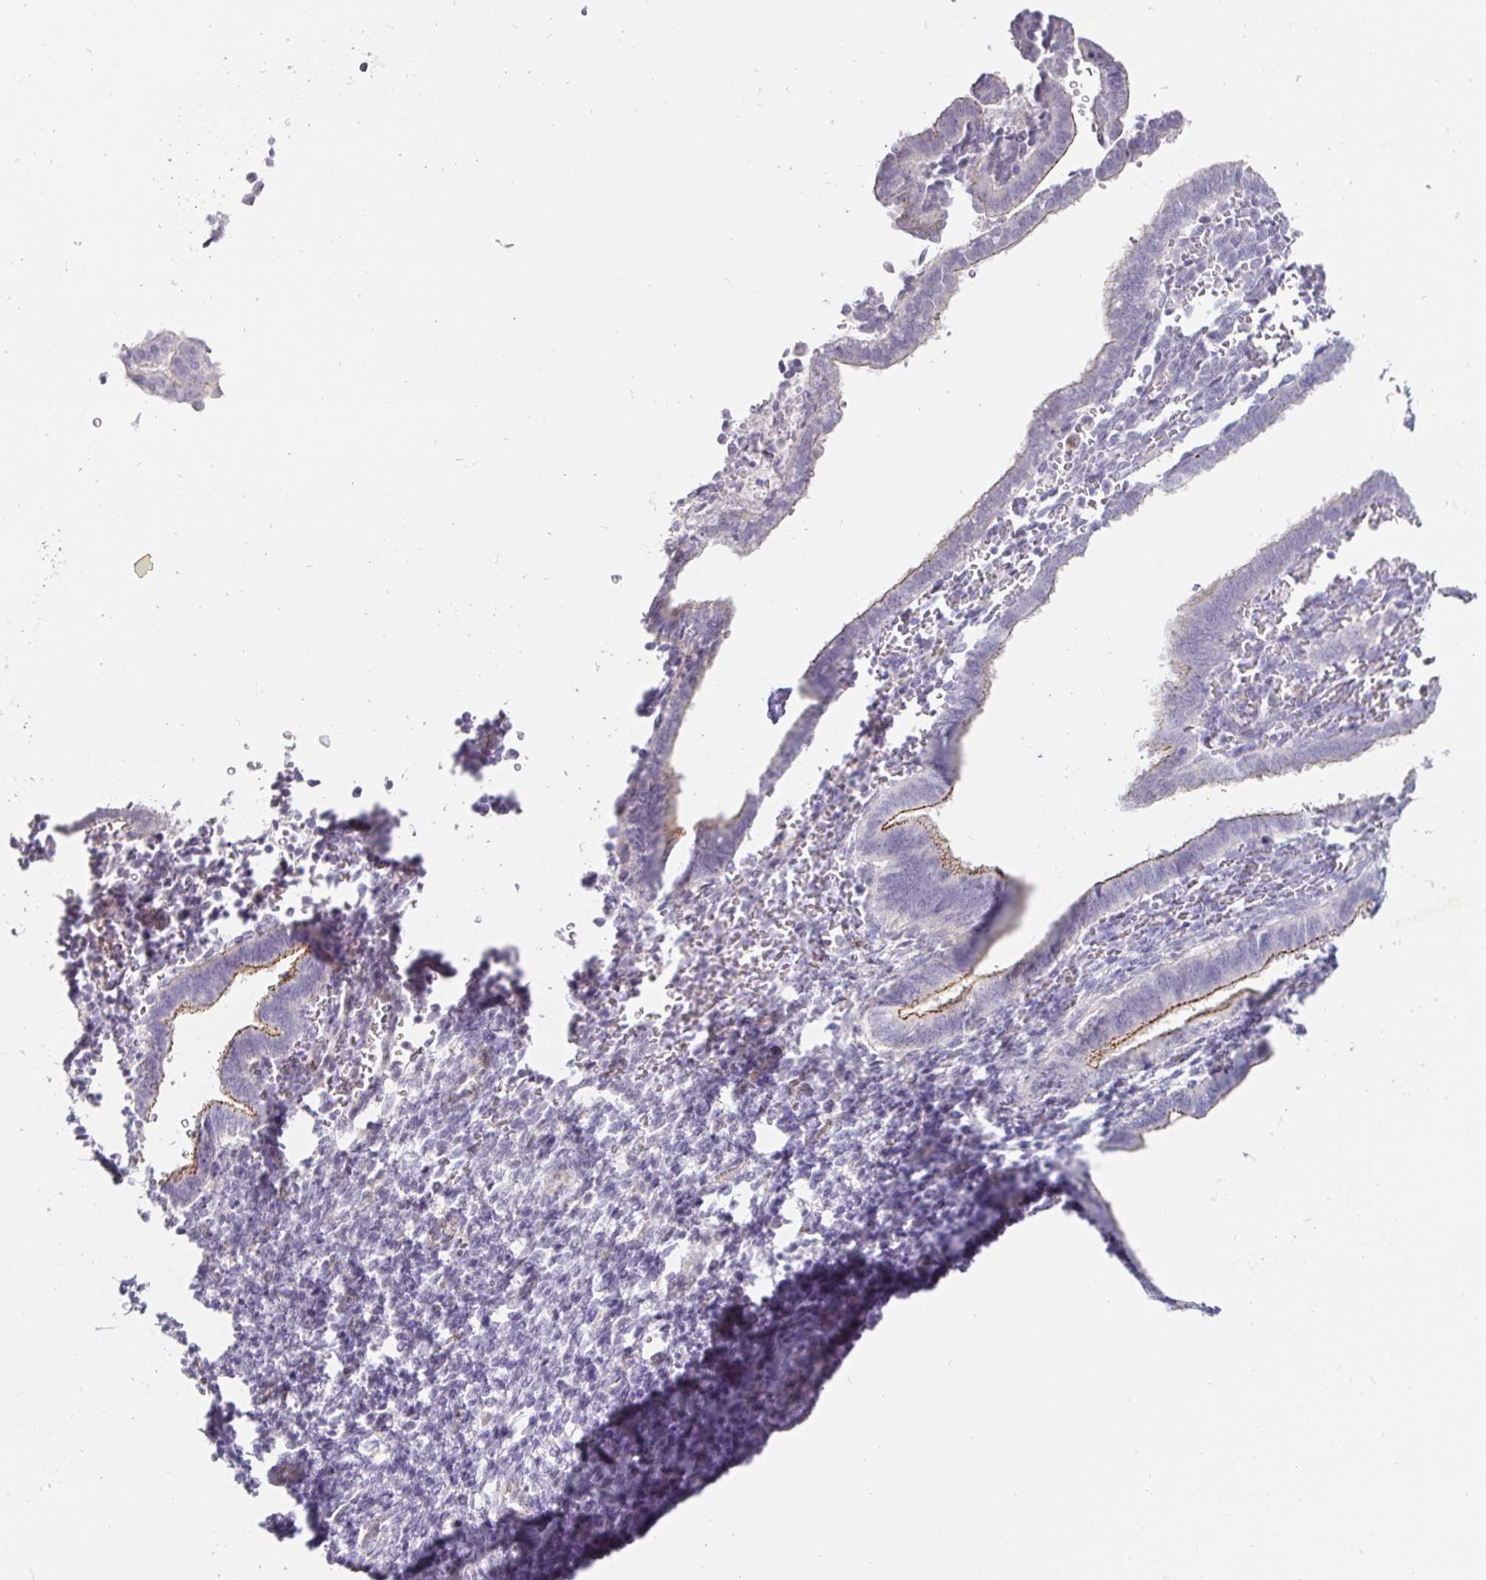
{"staining": {"intensity": "negative", "quantity": "none", "location": "none"}, "tissue": "endometrium", "cell_type": "Cells in endometrial stroma", "image_type": "normal", "snomed": [{"axis": "morphology", "description": "Normal tissue, NOS"}, {"axis": "topography", "description": "Endometrium"}], "caption": "The IHC photomicrograph has no significant positivity in cells in endometrial stroma of endometrium.", "gene": "PDX1", "patient": {"sex": "female", "age": 34}}